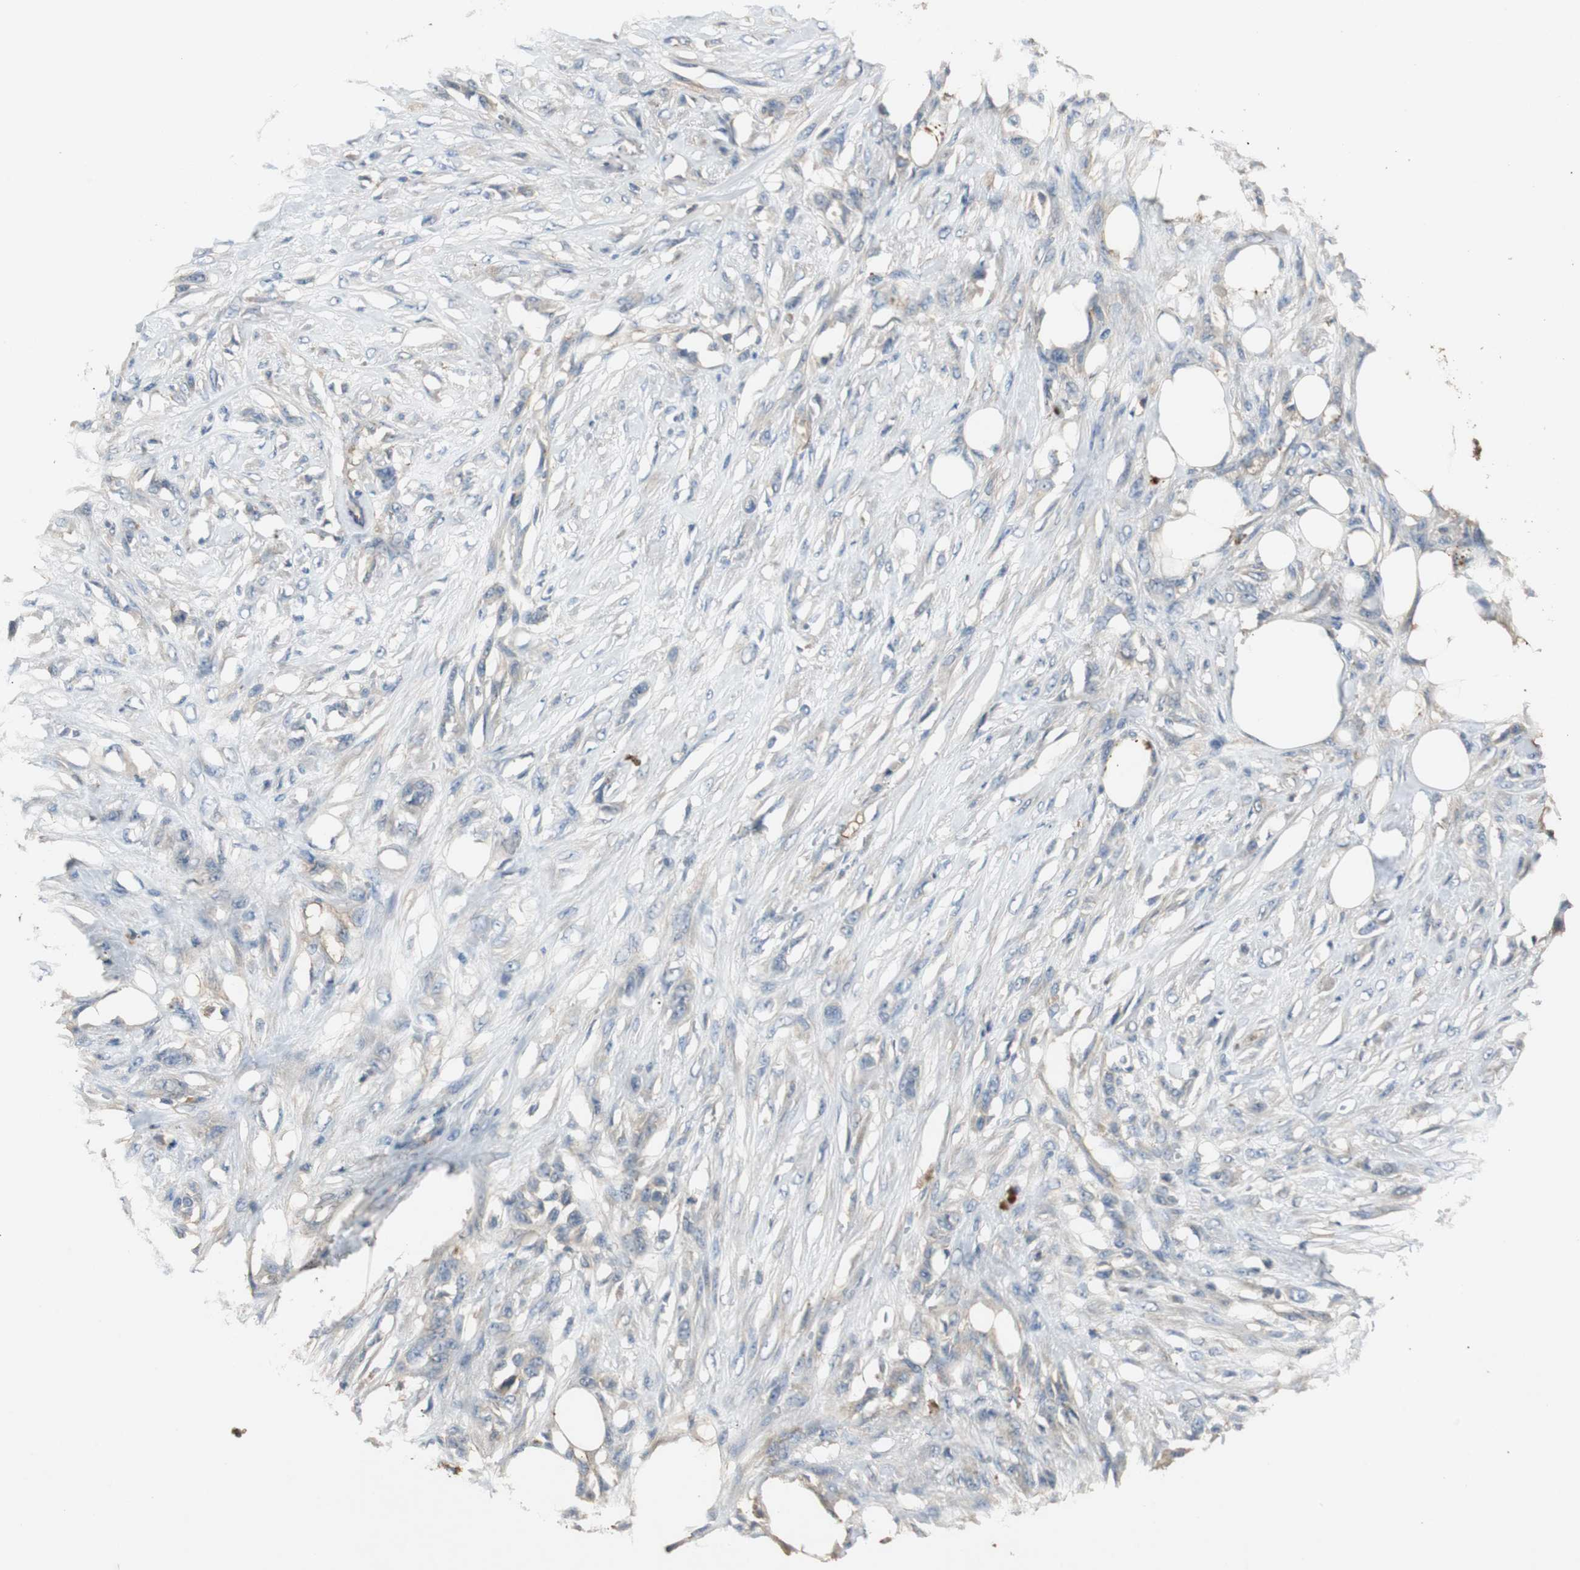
{"staining": {"intensity": "negative", "quantity": "none", "location": "none"}, "tissue": "skin cancer", "cell_type": "Tumor cells", "image_type": "cancer", "snomed": [{"axis": "morphology", "description": "Normal tissue, NOS"}, {"axis": "morphology", "description": "Squamous cell carcinoma, NOS"}, {"axis": "topography", "description": "Skin"}], "caption": "IHC of human skin cancer displays no staining in tumor cells.", "gene": "TNFRSF14", "patient": {"sex": "female", "age": 59}}